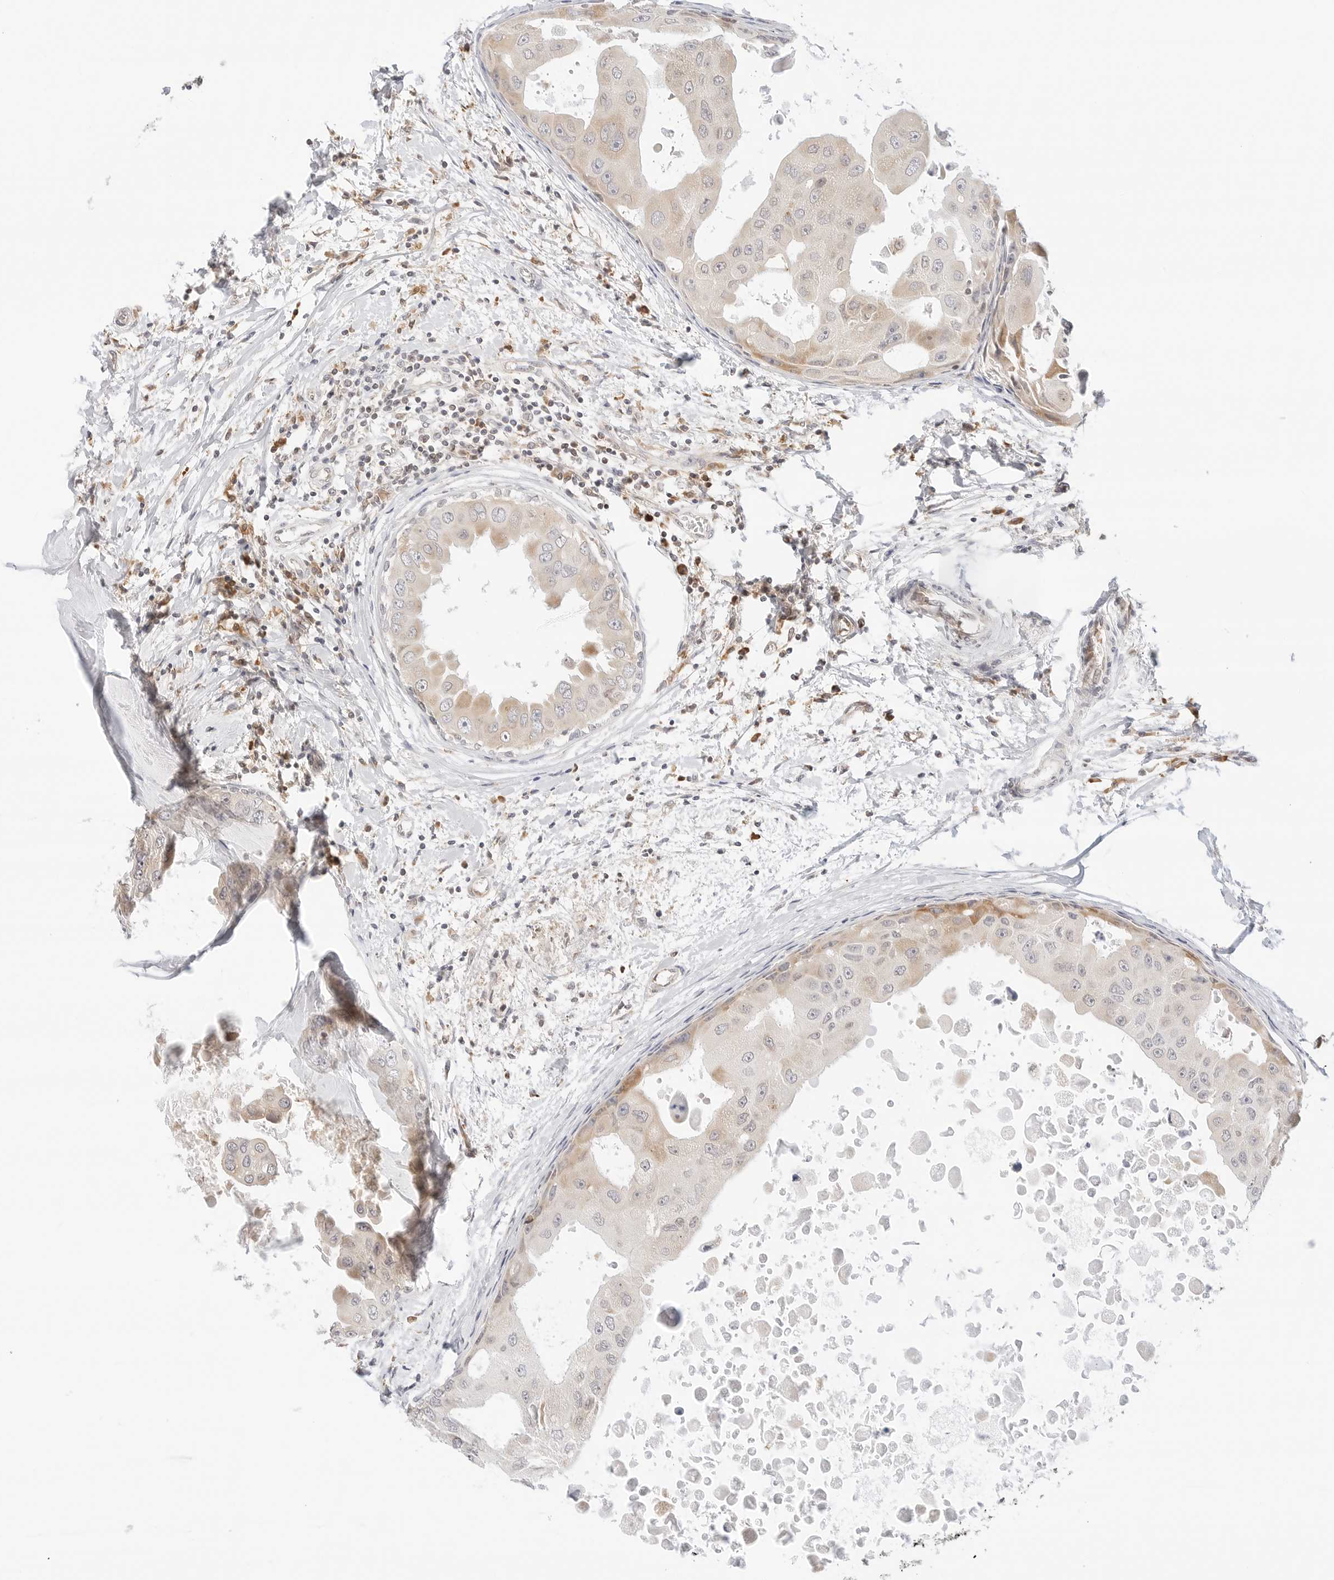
{"staining": {"intensity": "weak", "quantity": "25%-75%", "location": "cytoplasmic/membranous"}, "tissue": "breast cancer", "cell_type": "Tumor cells", "image_type": "cancer", "snomed": [{"axis": "morphology", "description": "Duct carcinoma"}, {"axis": "topography", "description": "Breast"}], "caption": "A brown stain labels weak cytoplasmic/membranous positivity of a protein in breast cancer (infiltrating ductal carcinoma) tumor cells.", "gene": "ERO1B", "patient": {"sex": "female", "age": 27}}